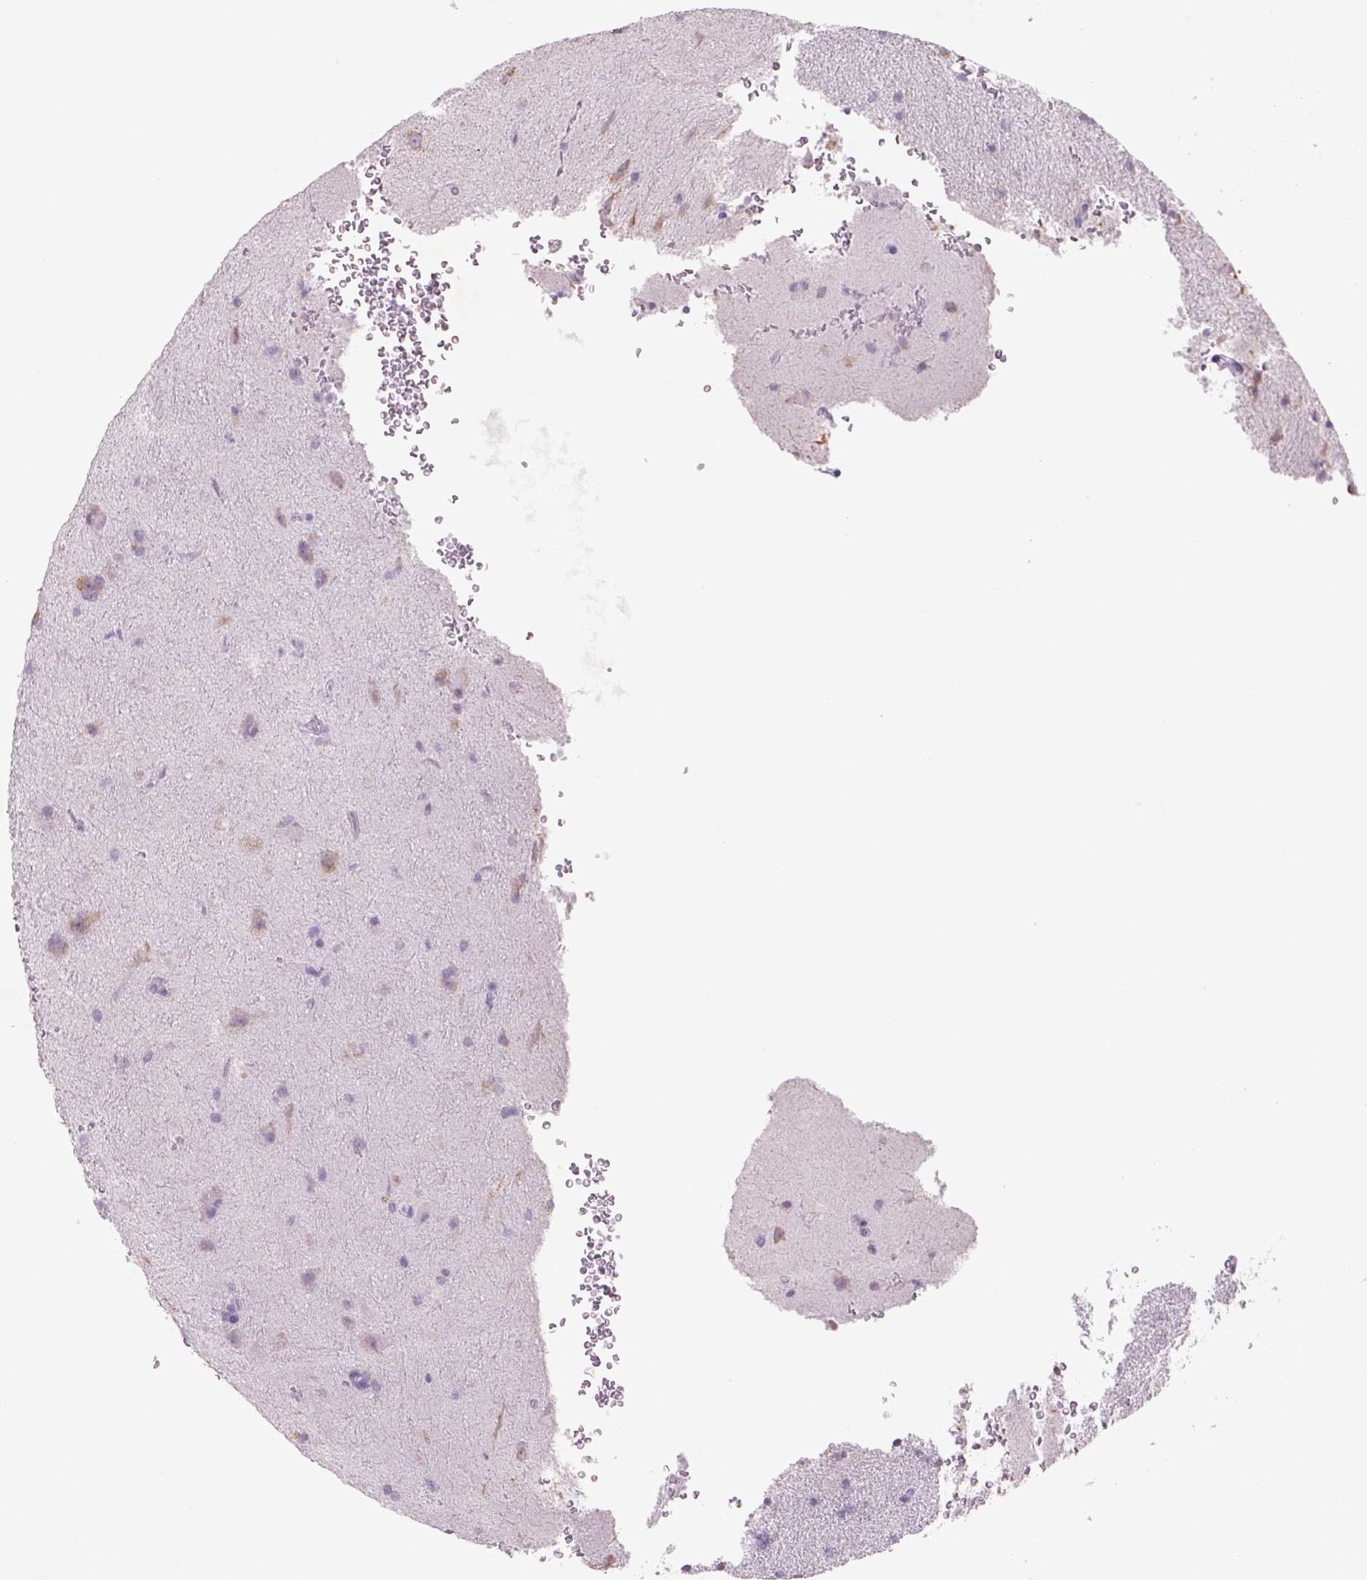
{"staining": {"intensity": "negative", "quantity": "none", "location": "none"}, "tissue": "glioma", "cell_type": "Tumor cells", "image_type": "cancer", "snomed": [{"axis": "morphology", "description": "Glioma, malignant, Low grade"}, {"axis": "topography", "description": "Brain"}], "caption": "An immunohistochemistry micrograph of glioma is shown. There is no staining in tumor cells of glioma.", "gene": "NAALAD2", "patient": {"sex": "male", "age": 58}}